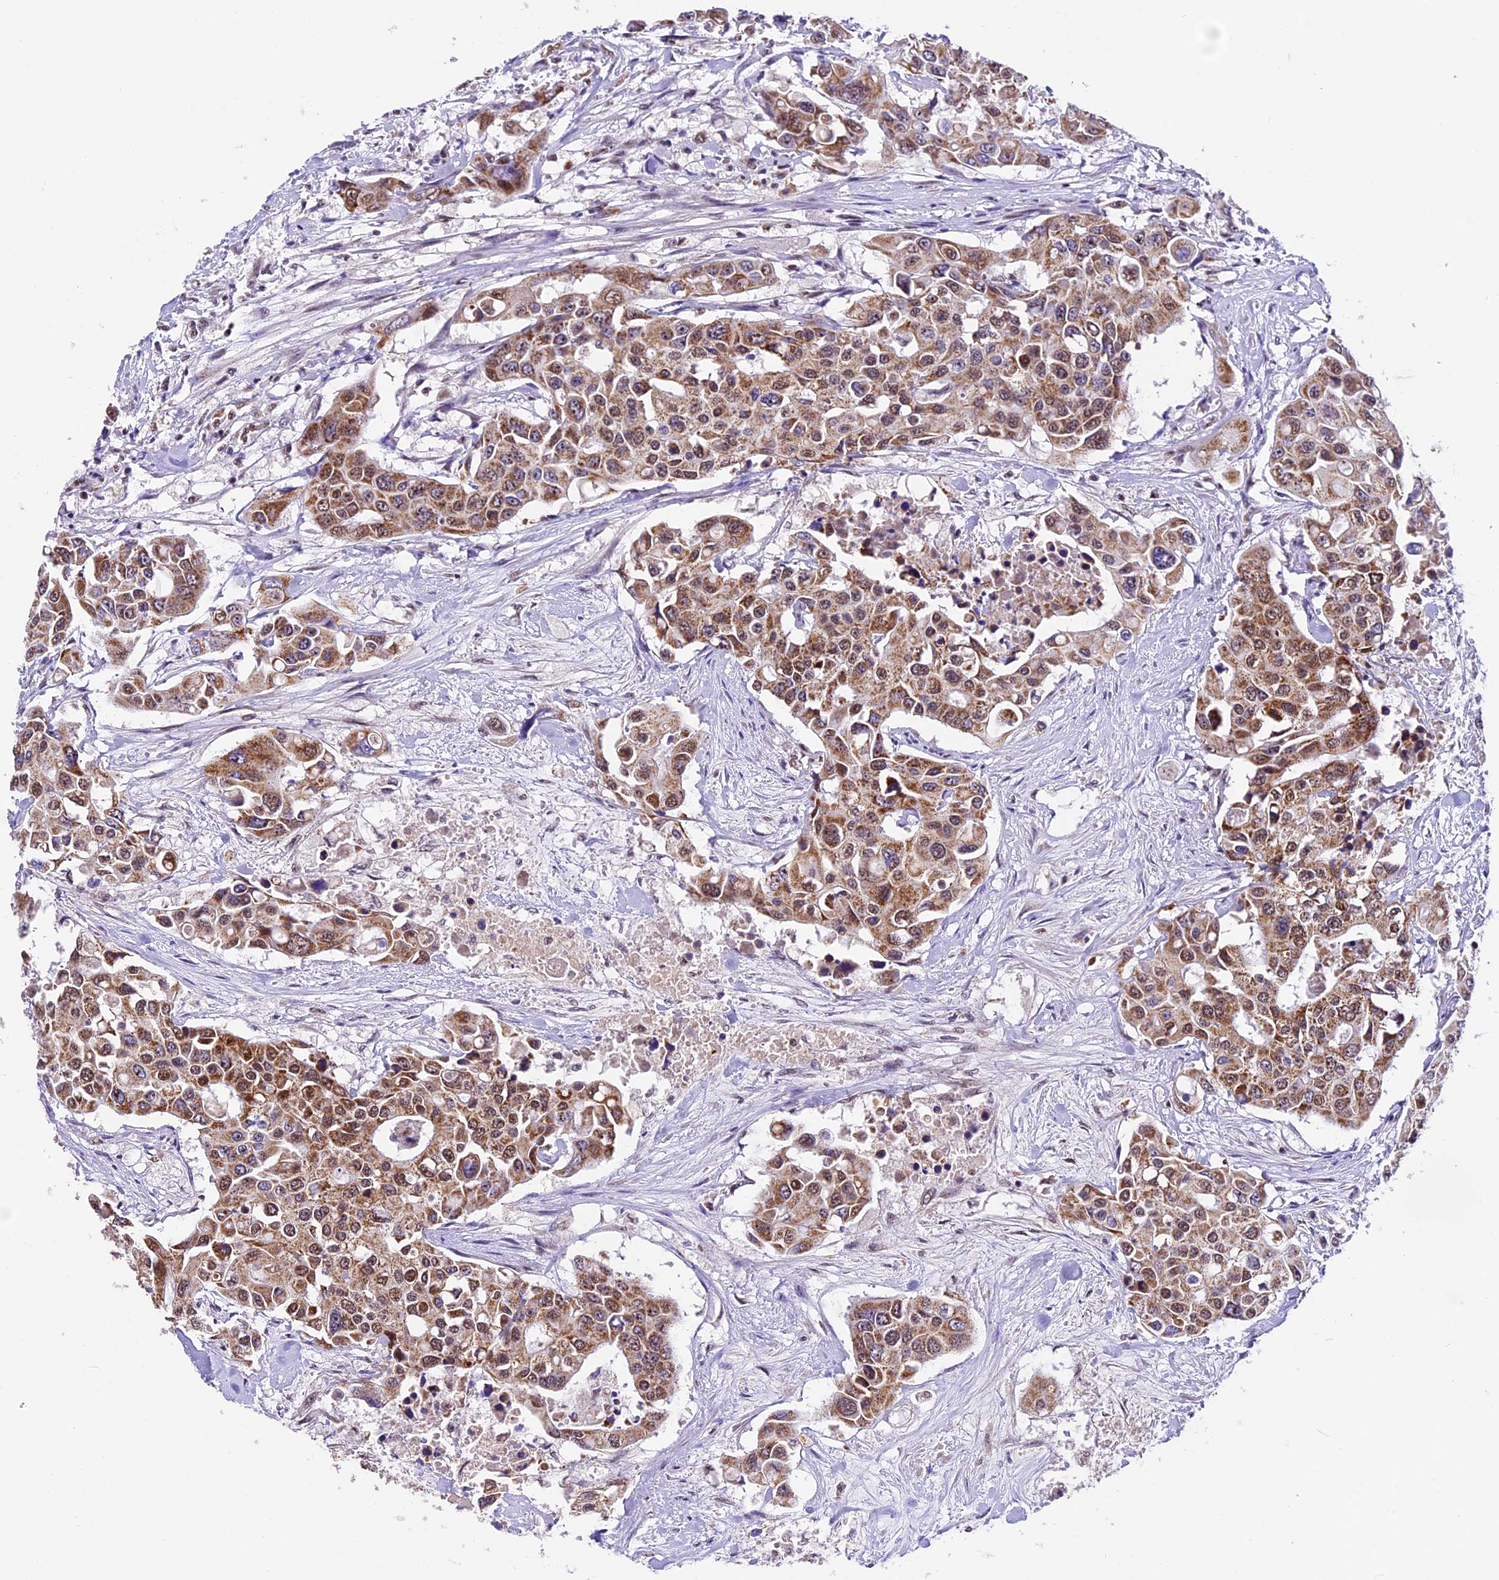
{"staining": {"intensity": "moderate", "quantity": ">75%", "location": "cytoplasmic/membranous,nuclear"}, "tissue": "colorectal cancer", "cell_type": "Tumor cells", "image_type": "cancer", "snomed": [{"axis": "morphology", "description": "Adenocarcinoma, NOS"}, {"axis": "topography", "description": "Colon"}], "caption": "Protein analysis of colorectal cancer tissue reveals moderate cytoplasmic/membranous and nuclear staining in about >75% of tumor cells.", "gene": "CARS2", "patient": {"sex": "male", "age": 77}}